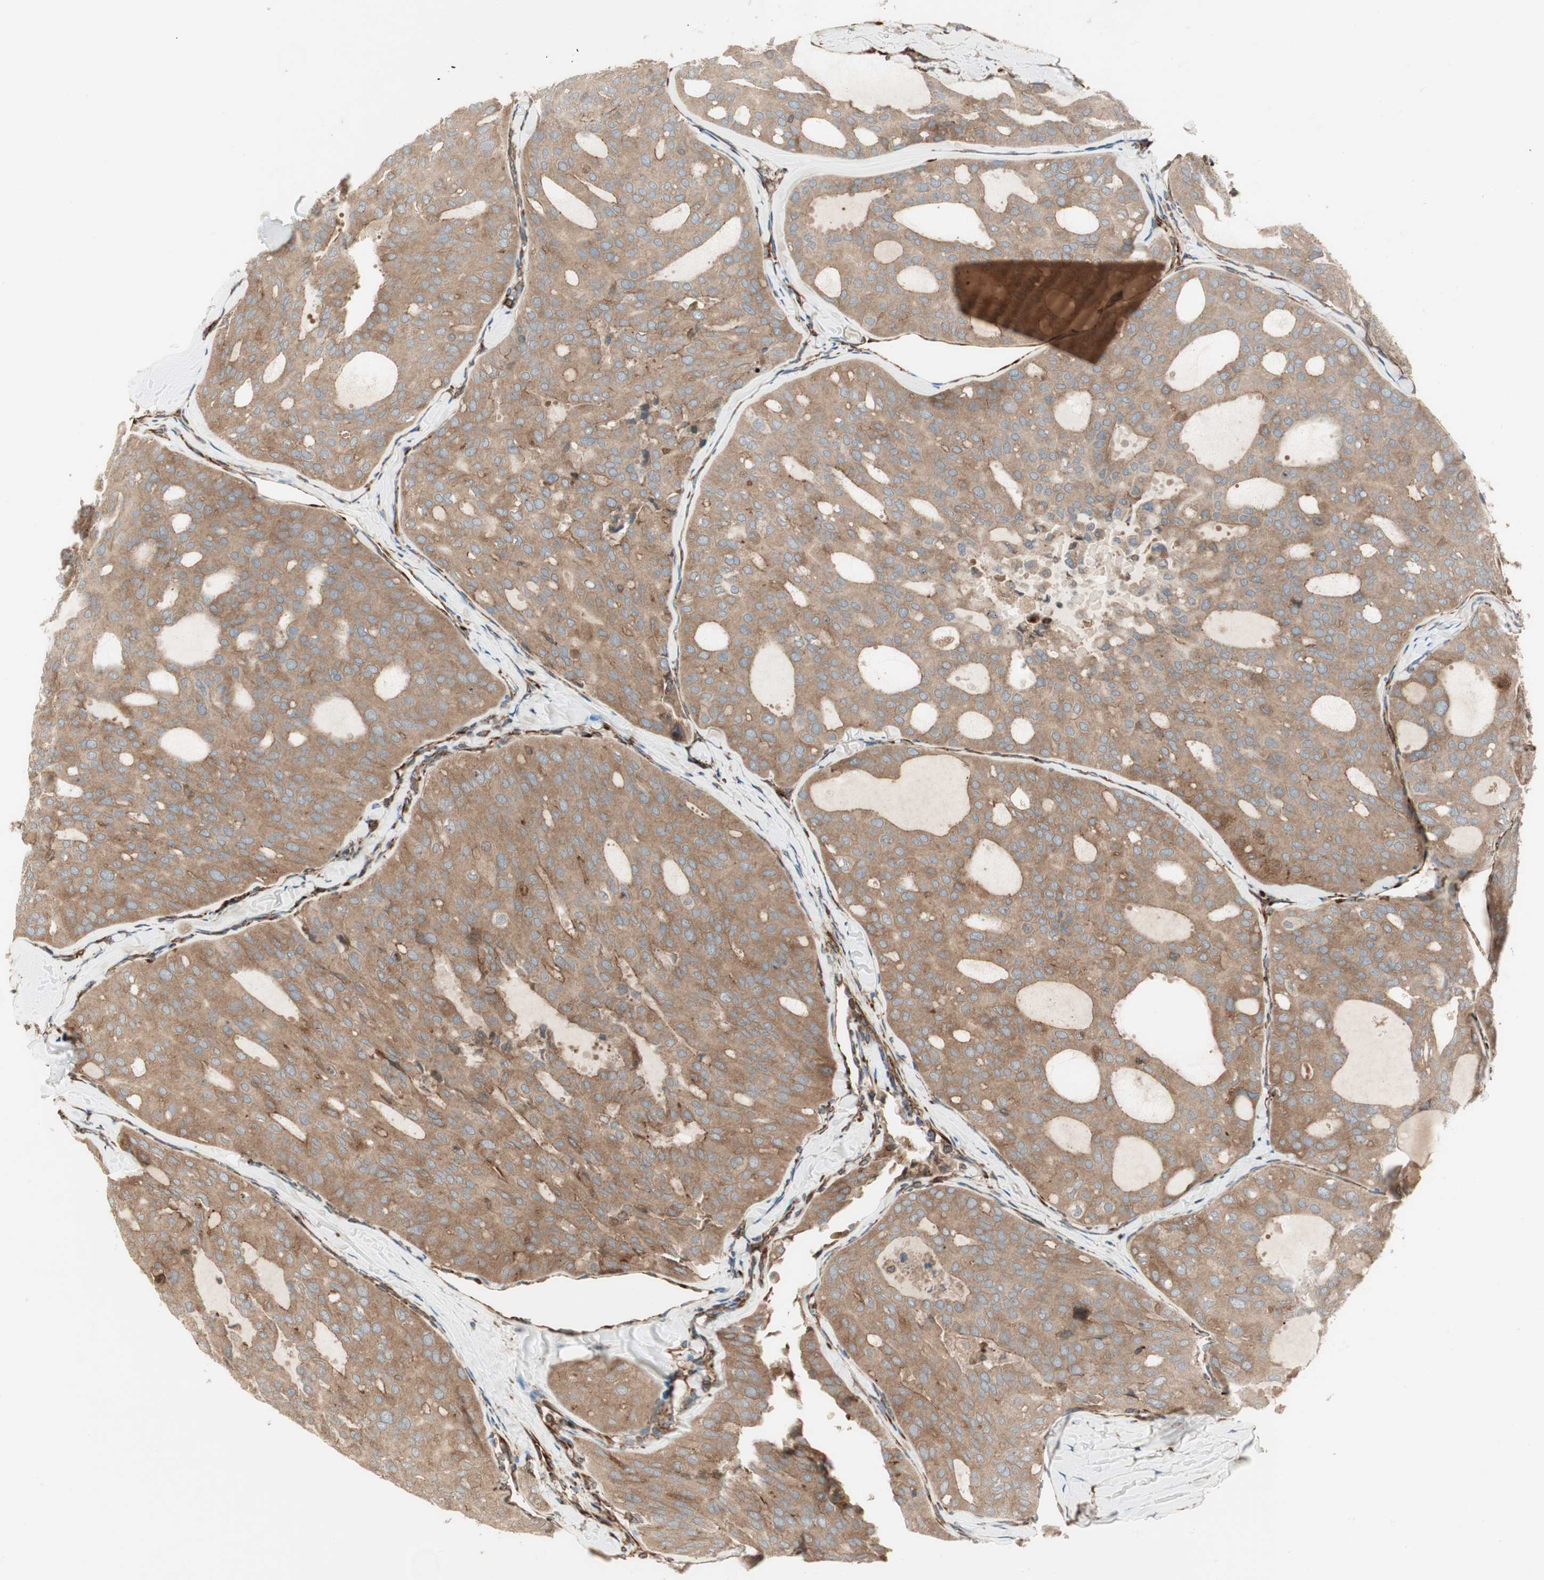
{"staining": {"intensity": "weak", "quantity": ">75%", "location": "cytoplasmic/membranous"}, "tissue": "thyroid cancer", "cell_type": "Tumor cells", "image_type": "cancer", "snomed": [{"axis": "morphology", "description": "Follicular adenoma carcinoma, NOS"}, {"axis": "topography", "description": "Thyroid gland"}], "caption": "Protein expression analysis of human thyroid follicular adenoma carcinoma reveals weak cytoplasmic/membranous expression in approximately >75% of tumor cells. The staining was performed using DAB (3,3'-diaminobenzidine) to visualize the protein expression in brown, while the nuclei were stained in blue with hematoxylin (Magnification: 20x).", "gene": "PRKG1", "patient": {"sex": "male", "age": 75}}